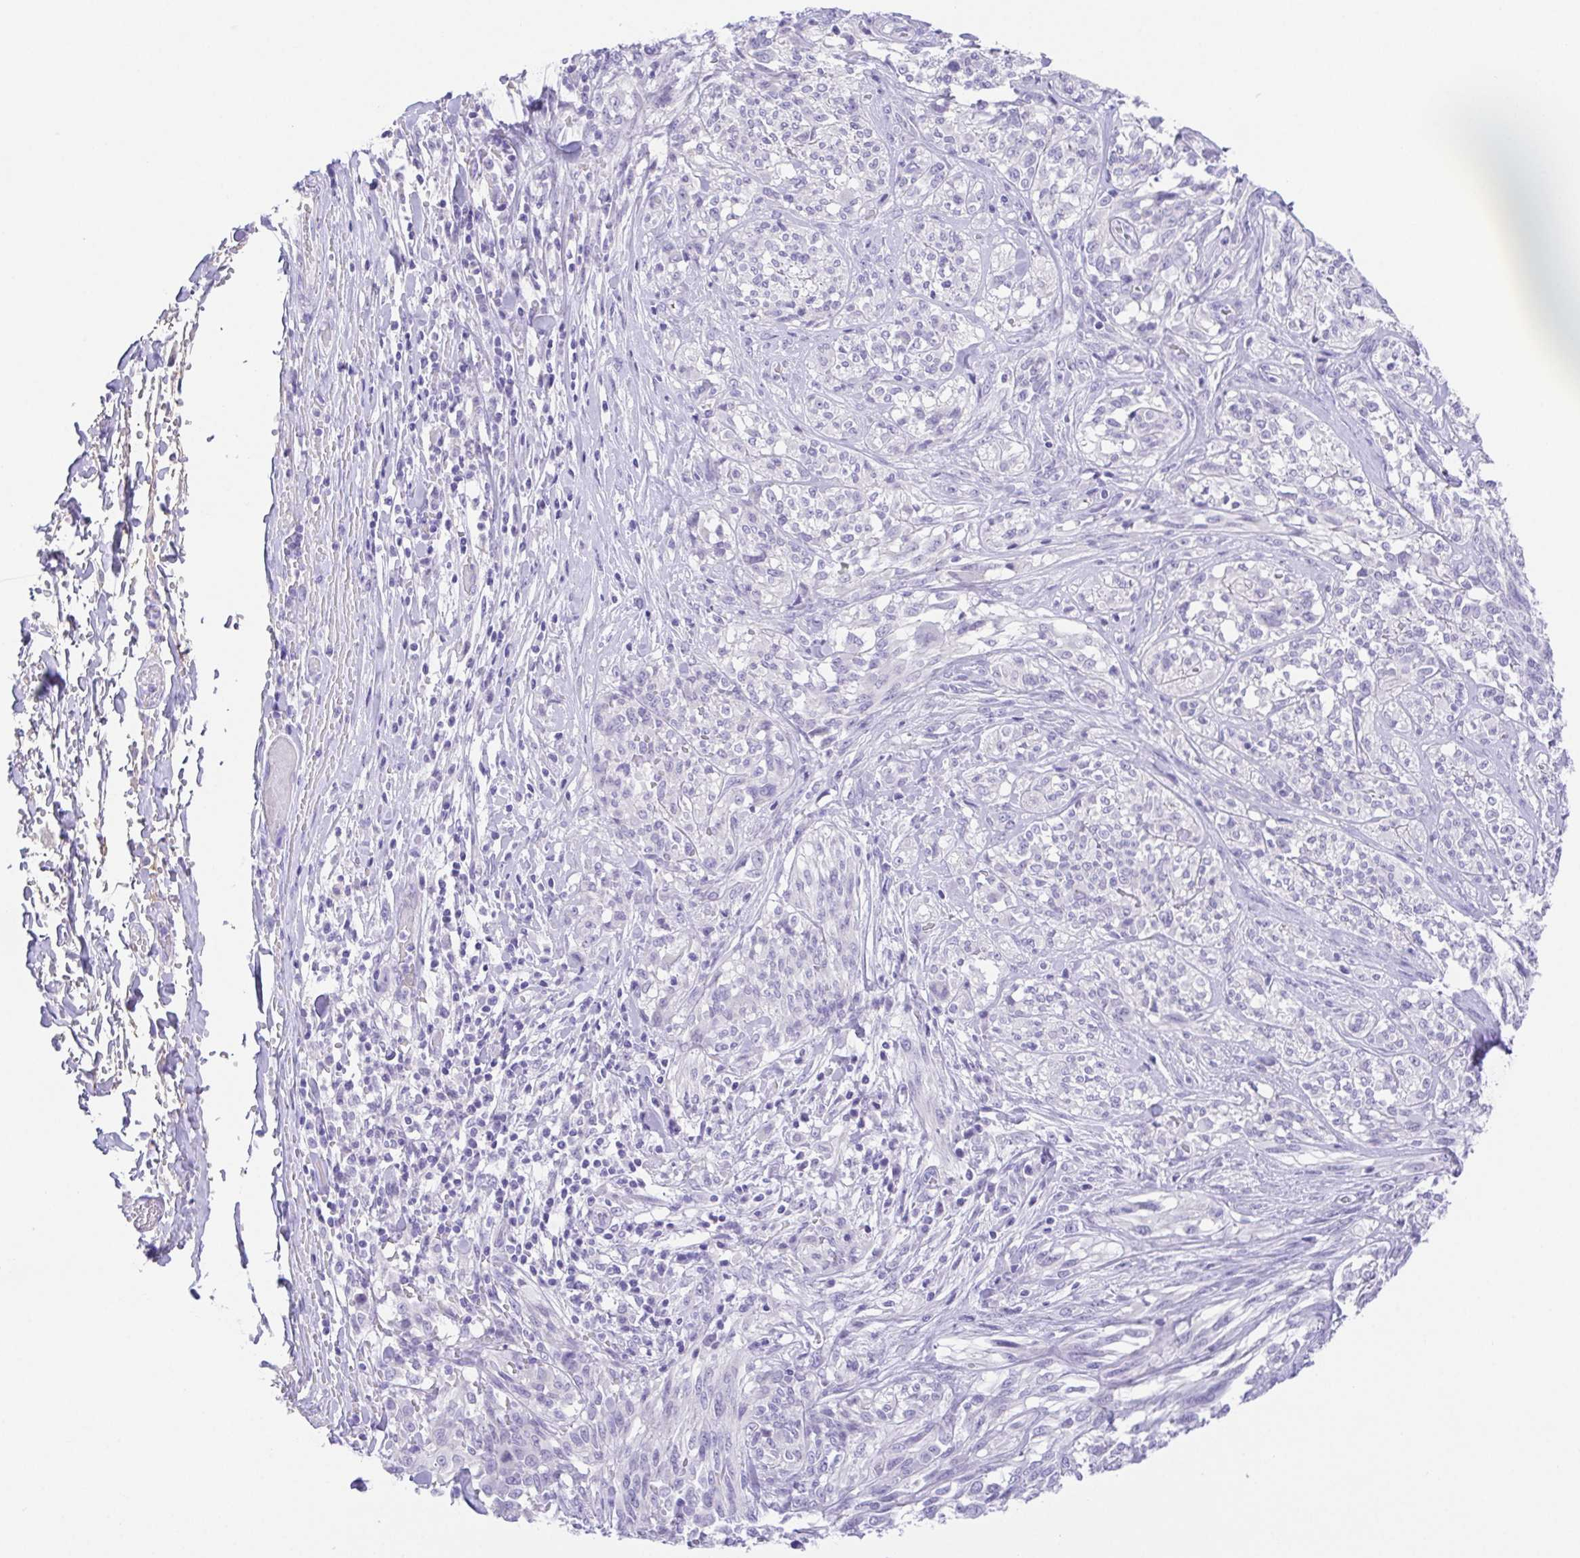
{"staining": {"intensity": "negative", "quantity": "none", "location": "none"}, "tissue": "melanoma", "cell_type": "Tumor cells", "image_type": "cancer", "snomed": [{"axis": "morphology", "description": "Malignant melanoma, NOS"}, {"axis": "topography", "description": "Skin"}], "caption": "High power microscopy histopathology image of an immunohistochemistry (IHC) image of malignant melanoma, revealing no significant staining in tumor cells.", "gene": "SPATA4", "patient": {"sex": "female", "age": 91}}